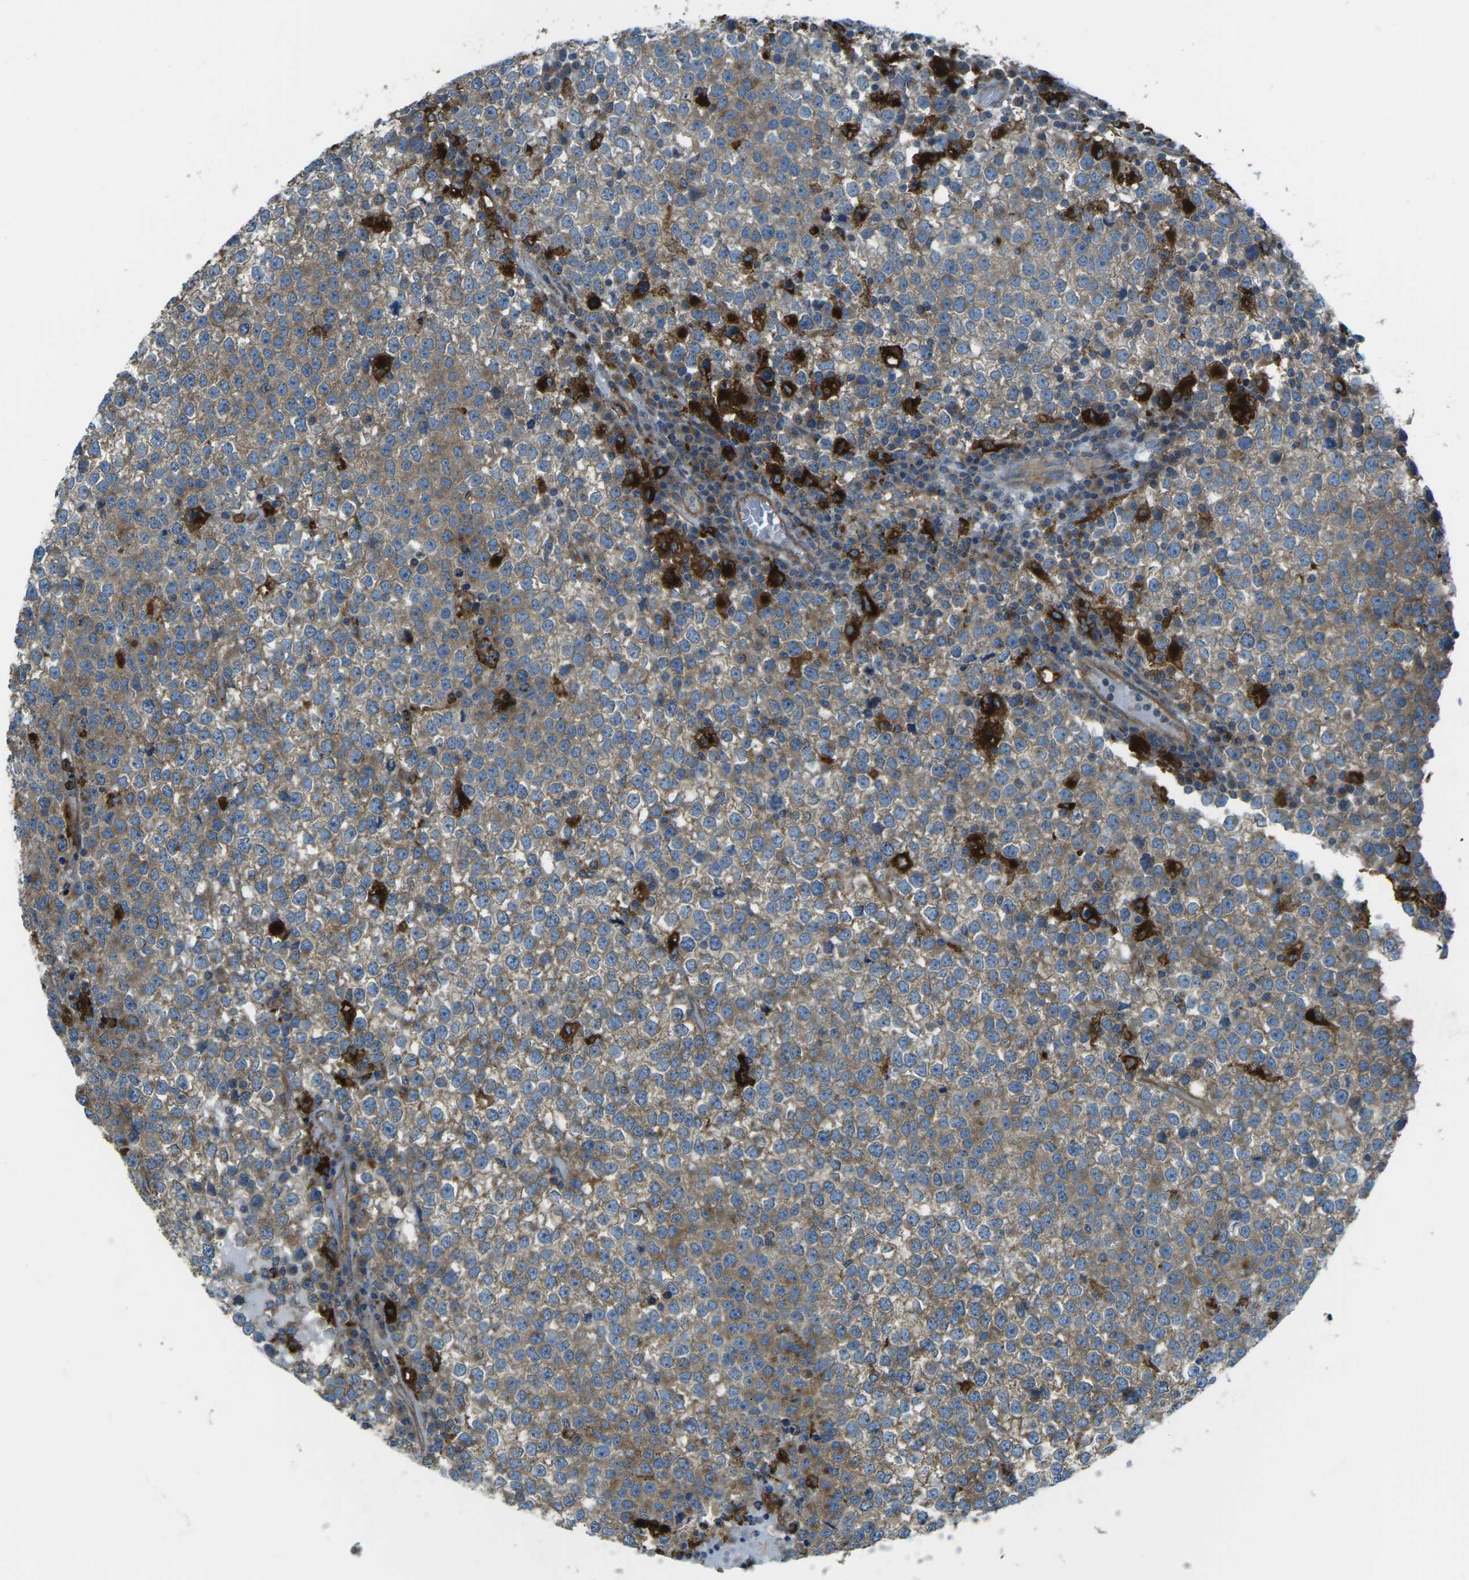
{"staining": {"intensity": "moderate", "quantity": "25%-75%", "location": "cytoplasmic/membranous"}, "tissue": "testis cancer", "cell_type": "Tumor cells", "image_type": "cancer", "snomed": [{"axis": "morphology", "description": "Seminoma, NOS"}, {"axis": "topography", "description": "Testis"}], "caption": "This micrograph shows immunohistochemistry staining of testis cancer (seminoma), with medium moderate cytoplasmic/membranous expression in approximately 25%-75% of tumor cells.", "gene": "CDK17", "patient": {"sex": "male", "age": 65}}